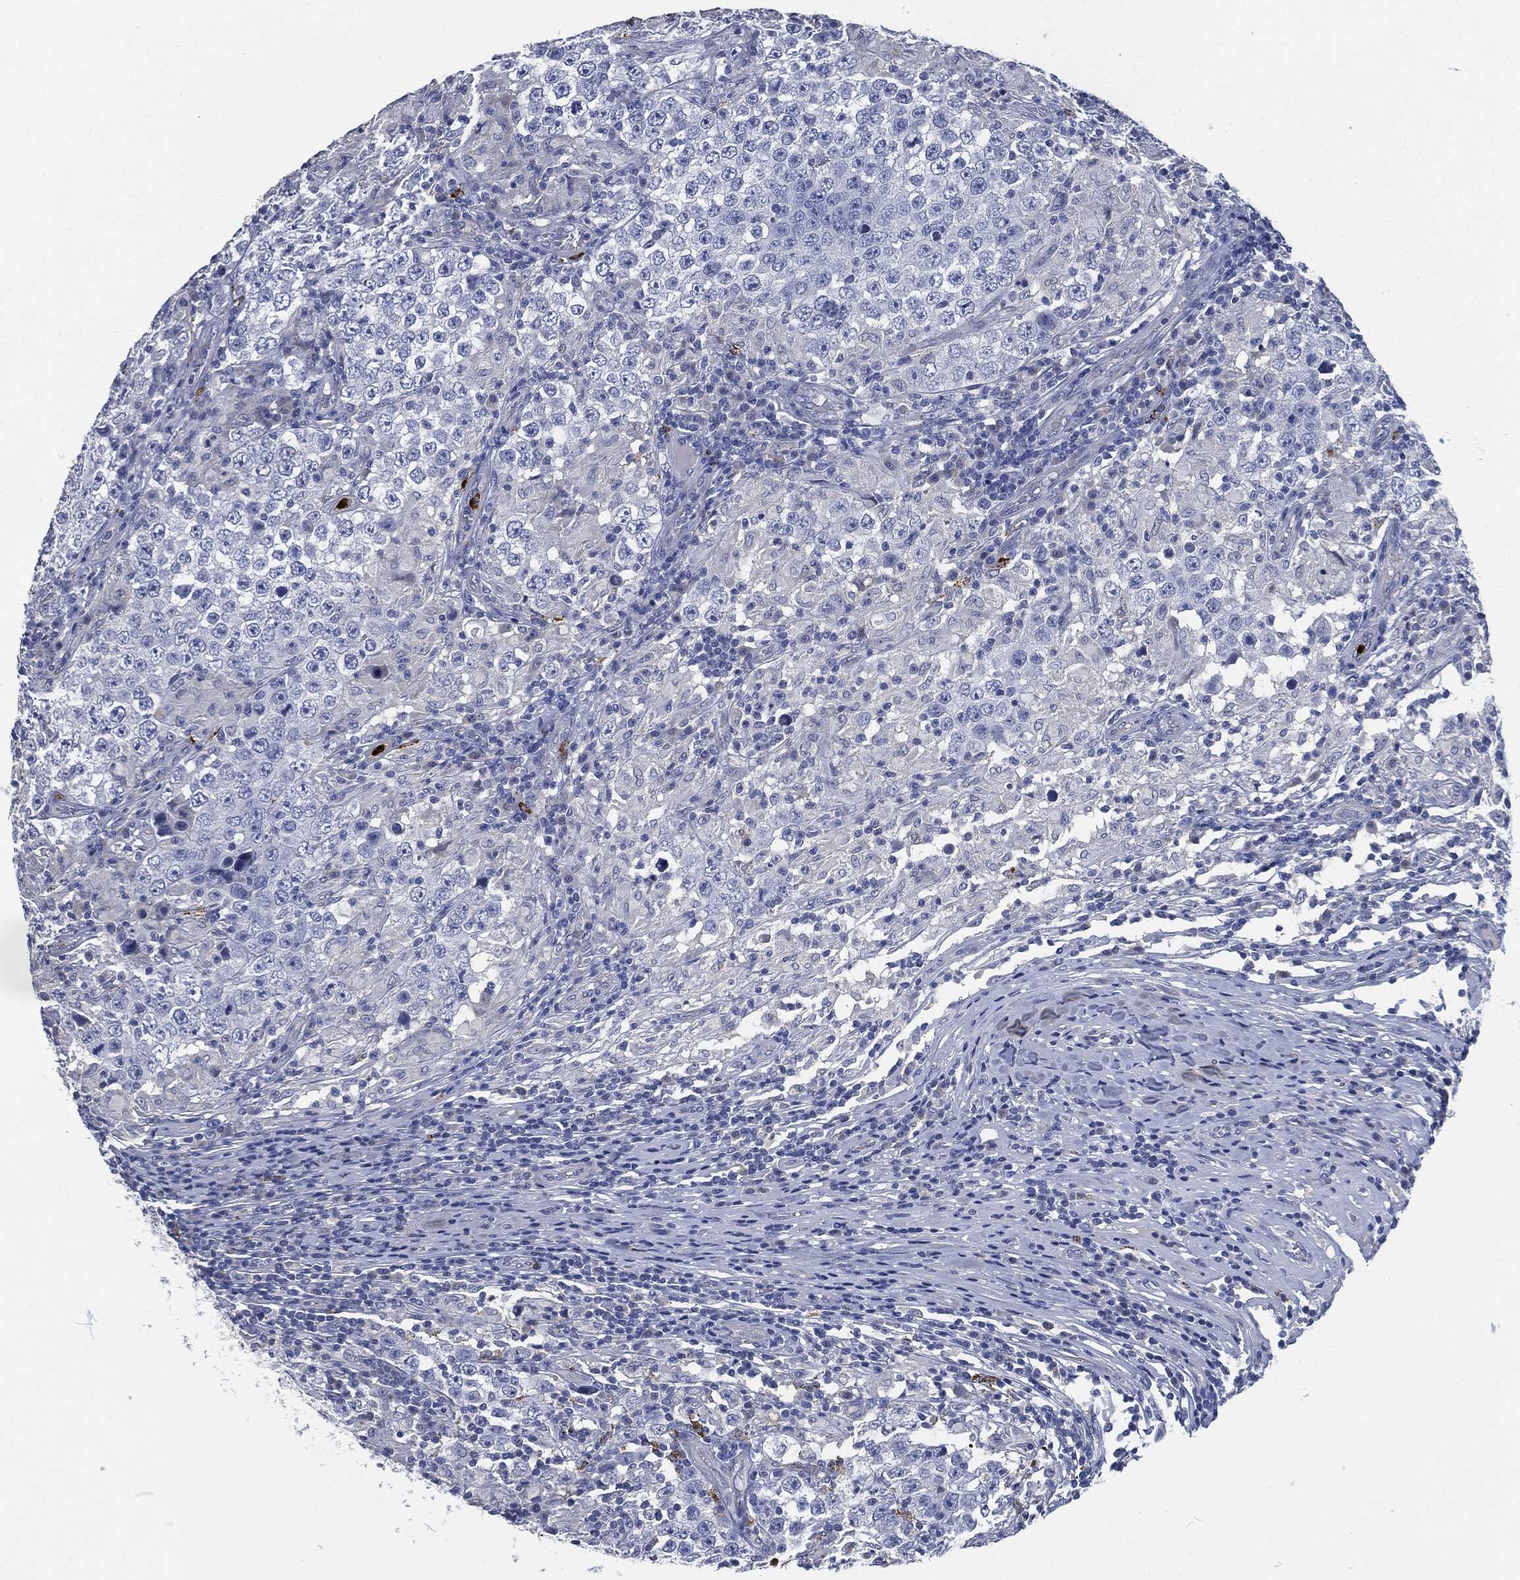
{"staining": {"intensity": "negative", "quantity": "none", "location": "none"}, "tissue": "testis cancer", "cell_type": "Tumor cells", "image_type": "cancer", "snomed": [{"axis": "morphology", "description": "Seminoma, NOS"}, {"axis": "morphology", "description": "Carcinoma, Embryonal, NOS"}, {"axis": "topography", "description": "Testis"}], "caption": "DAB (3,3'-diaminobenzidine) immunohistochemical staining of testis cancer exhibits no significant expression in tumor cells. The staining was performed using DAB (3,3'-diaminobenzidine) to visualize the protein expression in brown, while the nuclei were stained in blue with hematoxylin (Magnification: 20x).", "gene": "MPO", "patient": {"sex": "male", "age": 41}}